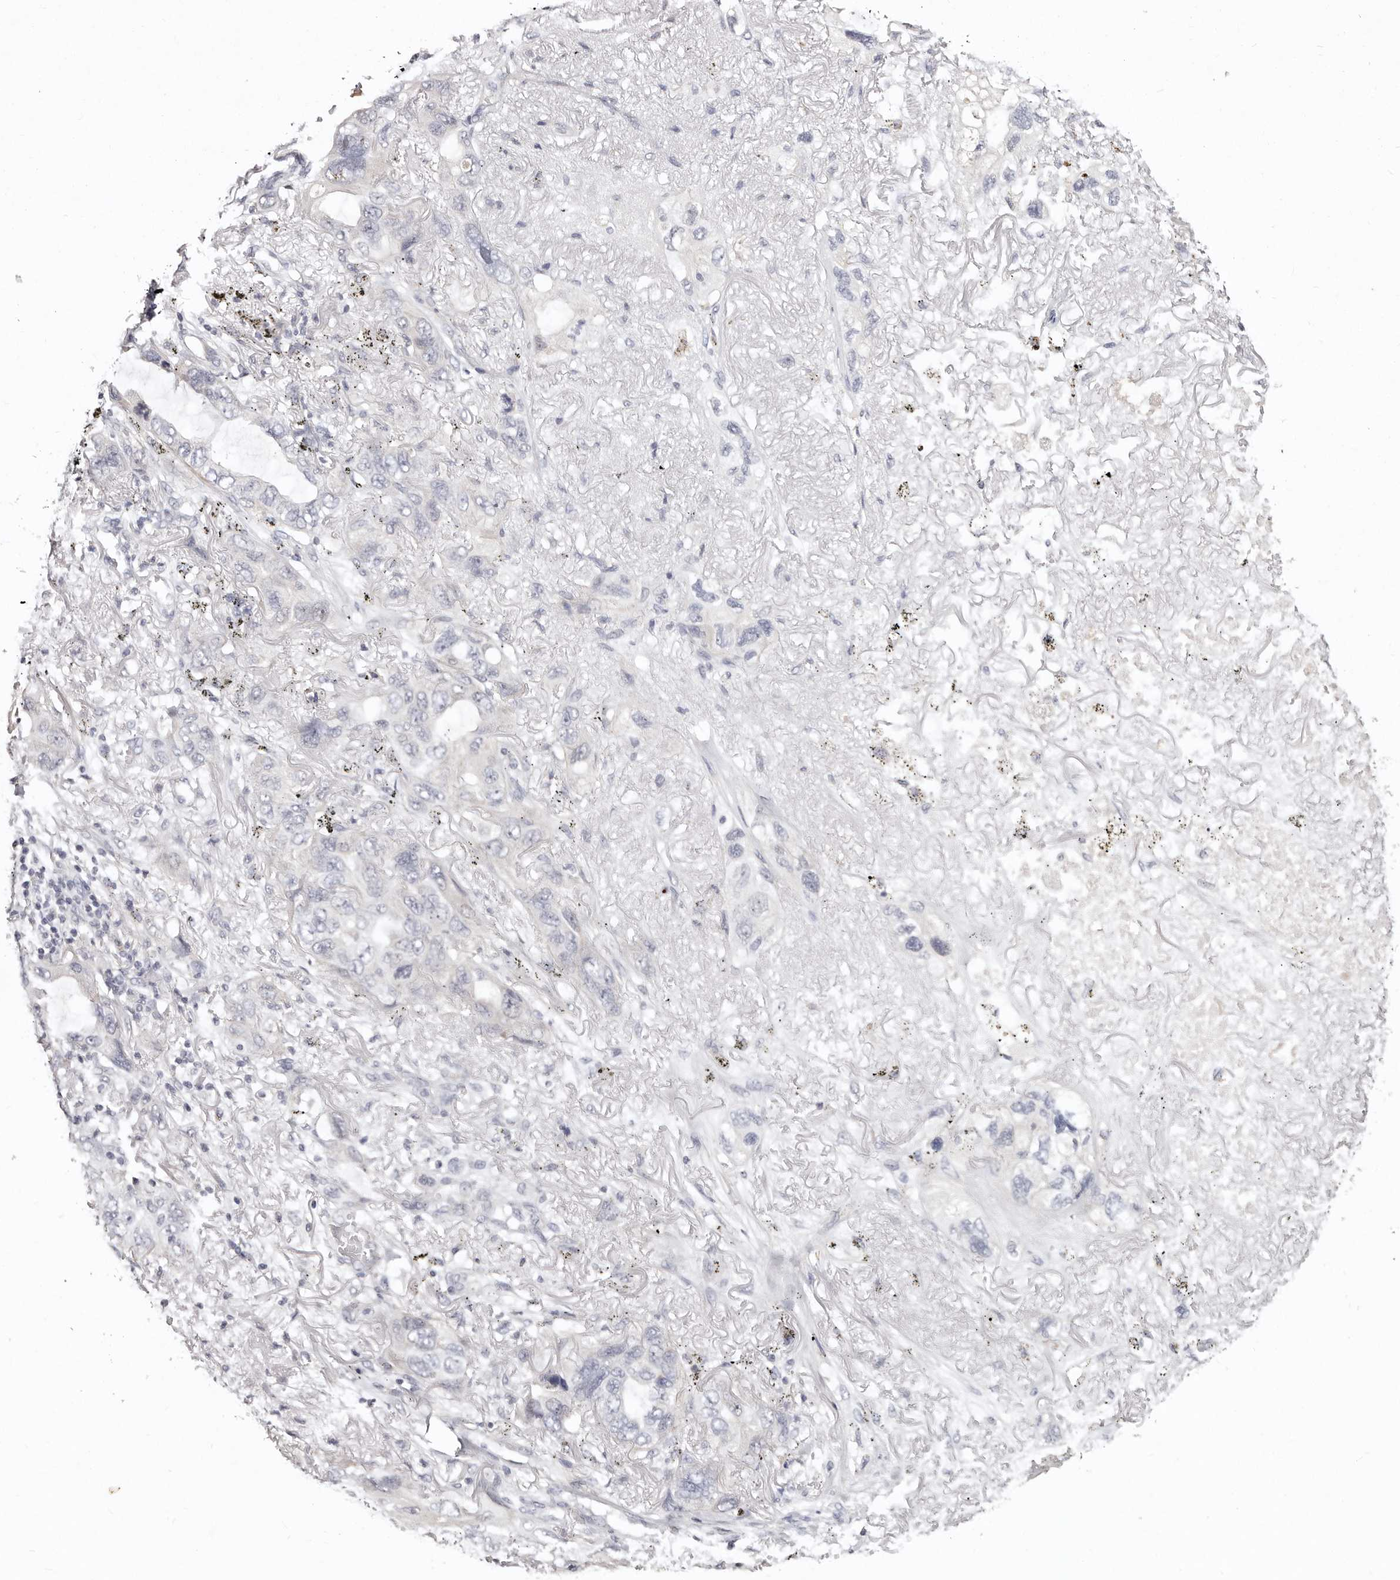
{"staining": {"intensity": "negative", "quantity": "none", "location": "none"}, "tissue": "lung cancer", "cell_type": "Tumor cells", "image_type": "cancer", "snomed": [{"axis": "morphology", "description": "Squamous cell carcinoma, NOS"}, {"axis": "topography", "description": "Lung"}], "caption": "Immunohistochemistry of human lung cancer (squamous cell carcinoma) demonstrates no expression in tumor cells. Brightfield microscopy of immunohistochemistry stained with DAB (3,3'-diaminobenzidine) (brown) and hematoxylin (blue), captured at high magnification.", "gene": "MRPS33", "patient": {"sex": "female", "age": 73}}